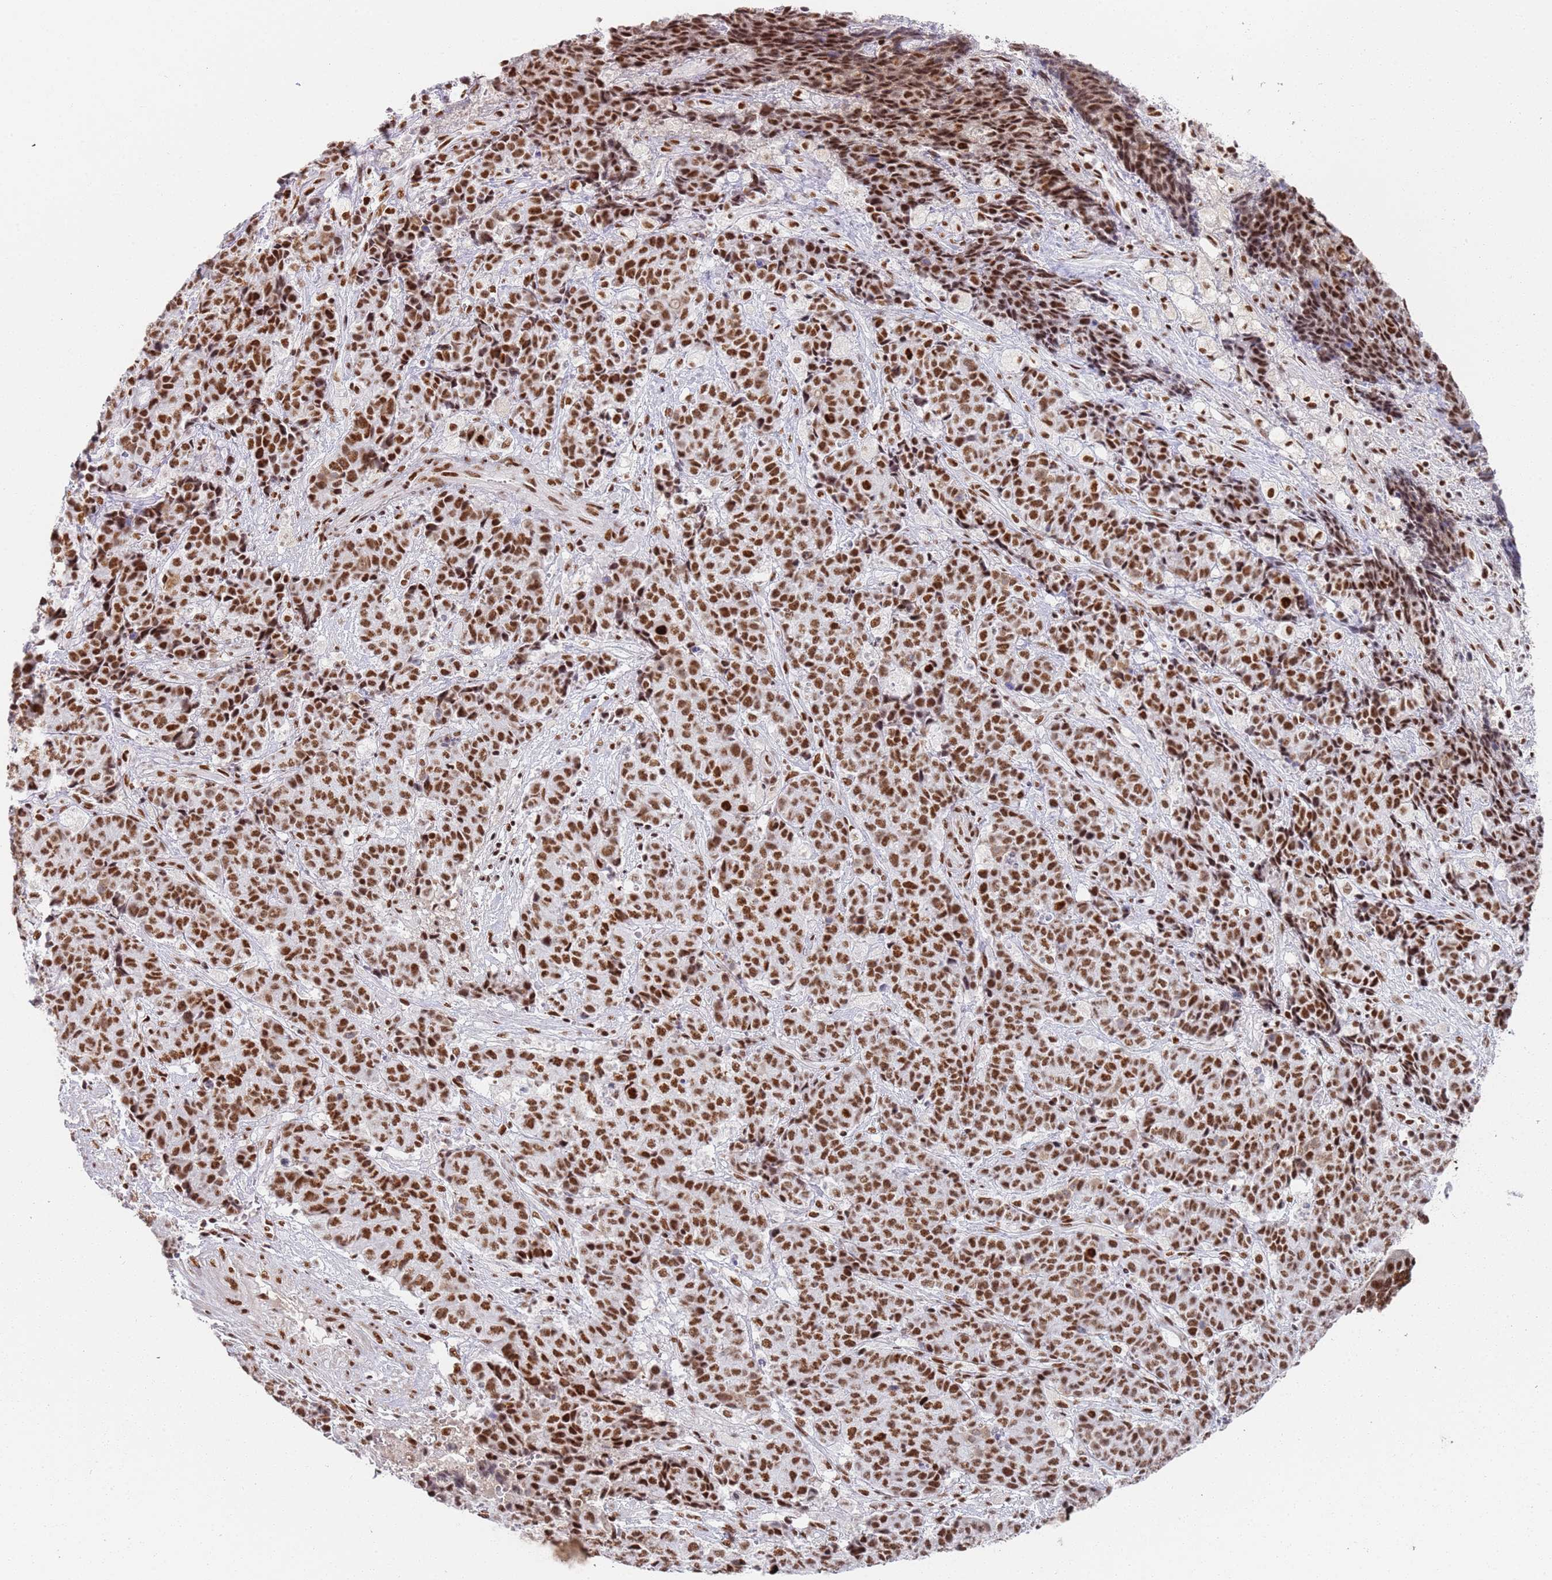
{"staining": {"intensity": "strong", "quantity": ">75%", "location": "nuclear"}, "tissue": "ovarian cancer", "cell_type": "Tumor cells", "image_type": "cancer", "snomed": [{"axis": "morphology", "description": "Carcinoma, endometroid"}, {"axis": "topography", "description": "Ovary"}], "caption": "Protein expression analysis of ovarian cancer reveals strong nuclear positivity in approximately >75% of tumor cells. (Stains: DAB in brown, nuclei in blue, Microscopy: brightfield microscopy at high magnification).", "gene": "AKAP8L", "patient": {"sex": "female", "age": 42}}